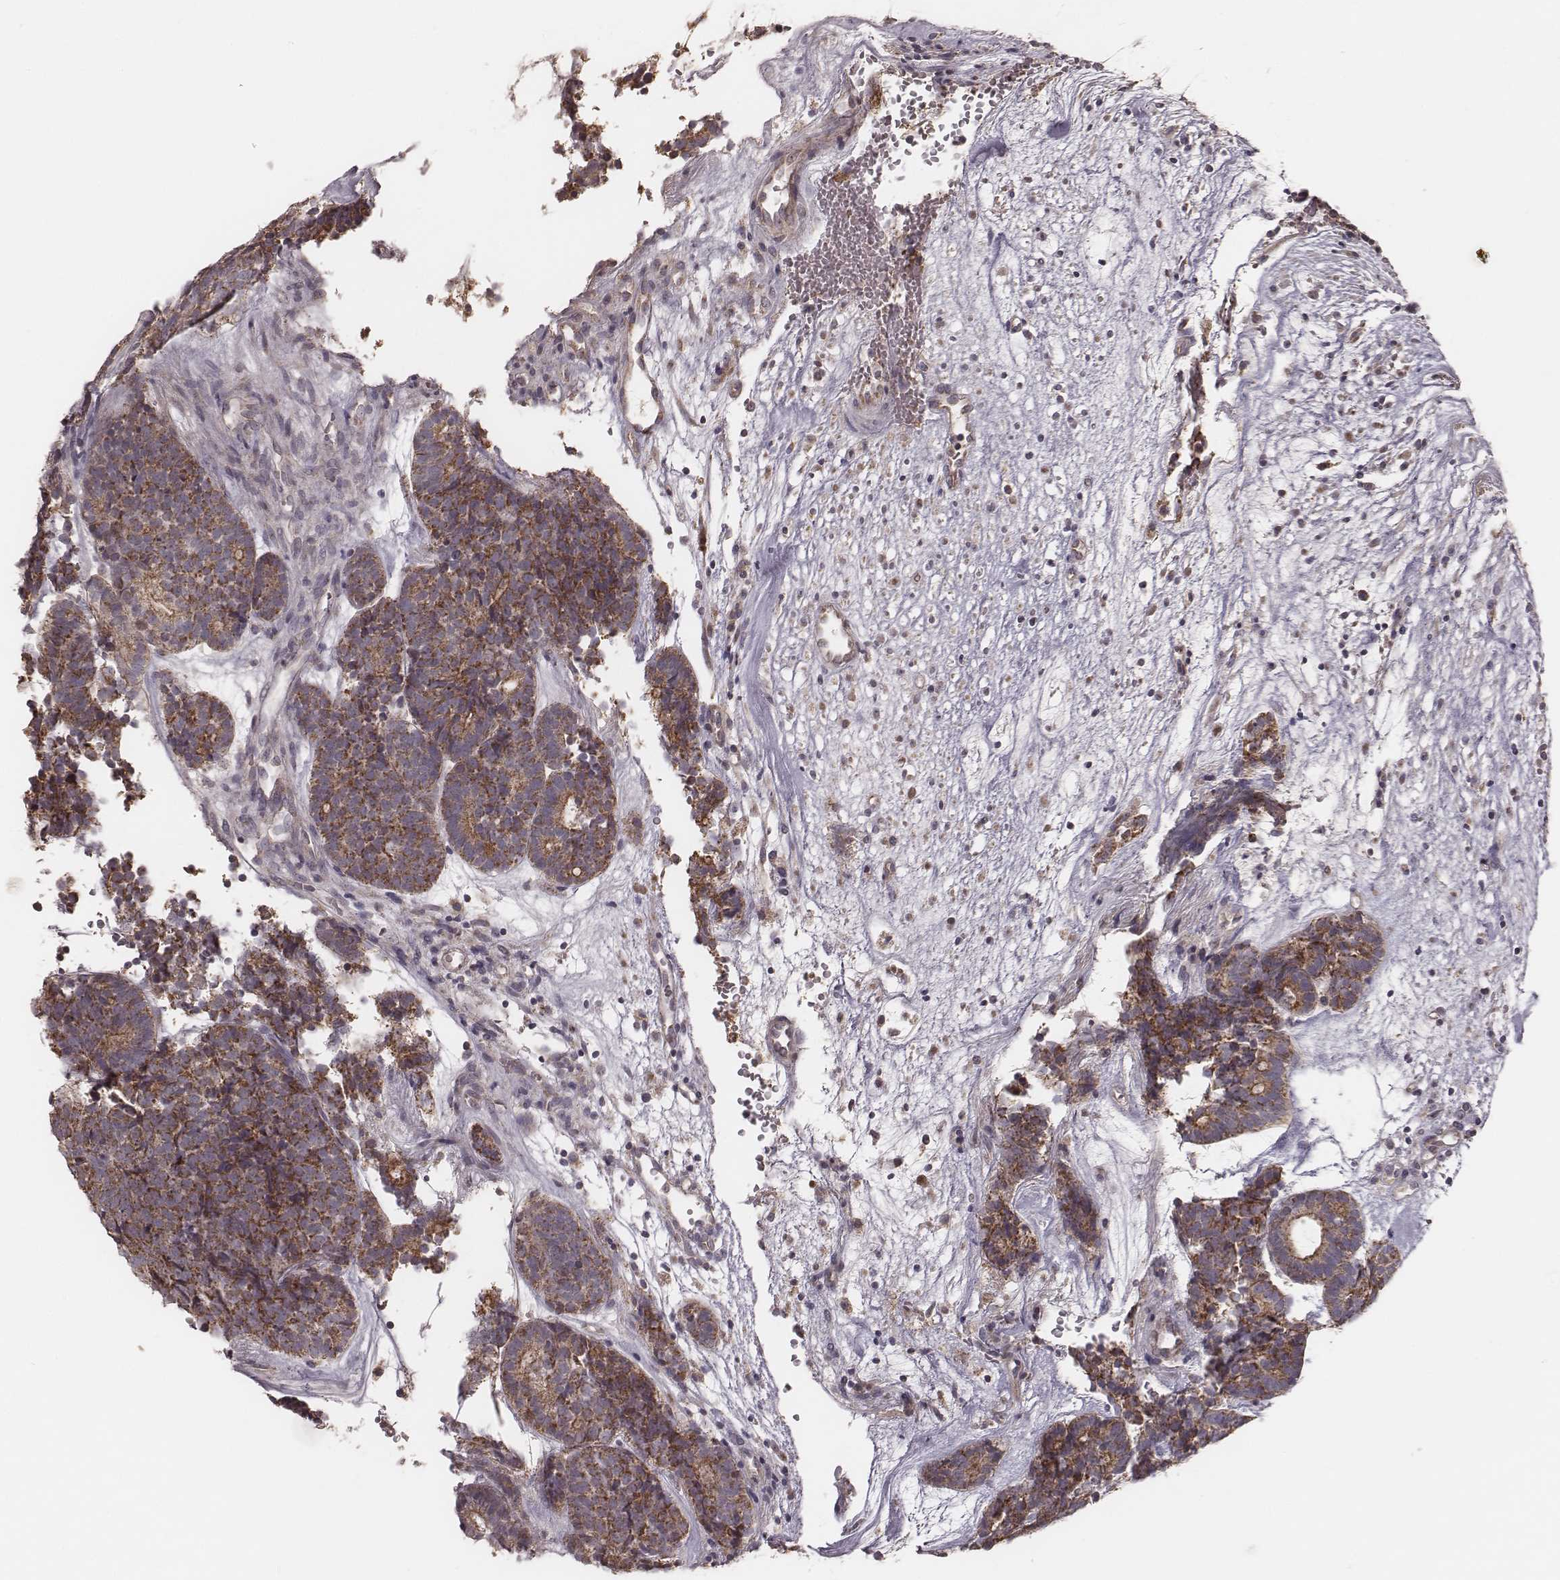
{"staining": {"intensity": "moderate", "quantity": ">75%", "location": "cytoplasmic/membranous"}, "tissue": "head and neck cancer", "cell_type": "Tumor cells", "image_type": "cancer", "snomed": [{"axis": "morphology", "description": "Adenocarcinoma, NOS"}, {"axis": "topography", "description": "Head-Neck"}], "caption": "Immunohistochemistry (IHC) staining of adenocarcinoma (head and neck), which displays medium levels of moderate cytoplasmic/membranous expression in approximately >75% of tumor cells indicating moderate cytoplasmic/membranous protein staining. The staining was performed using DAB (brown) for protein detection and nuclei were counterstained in hematoxylin (blue).", "gene": "MRPS27", "patient": {"sex": "female", "age": 81}}